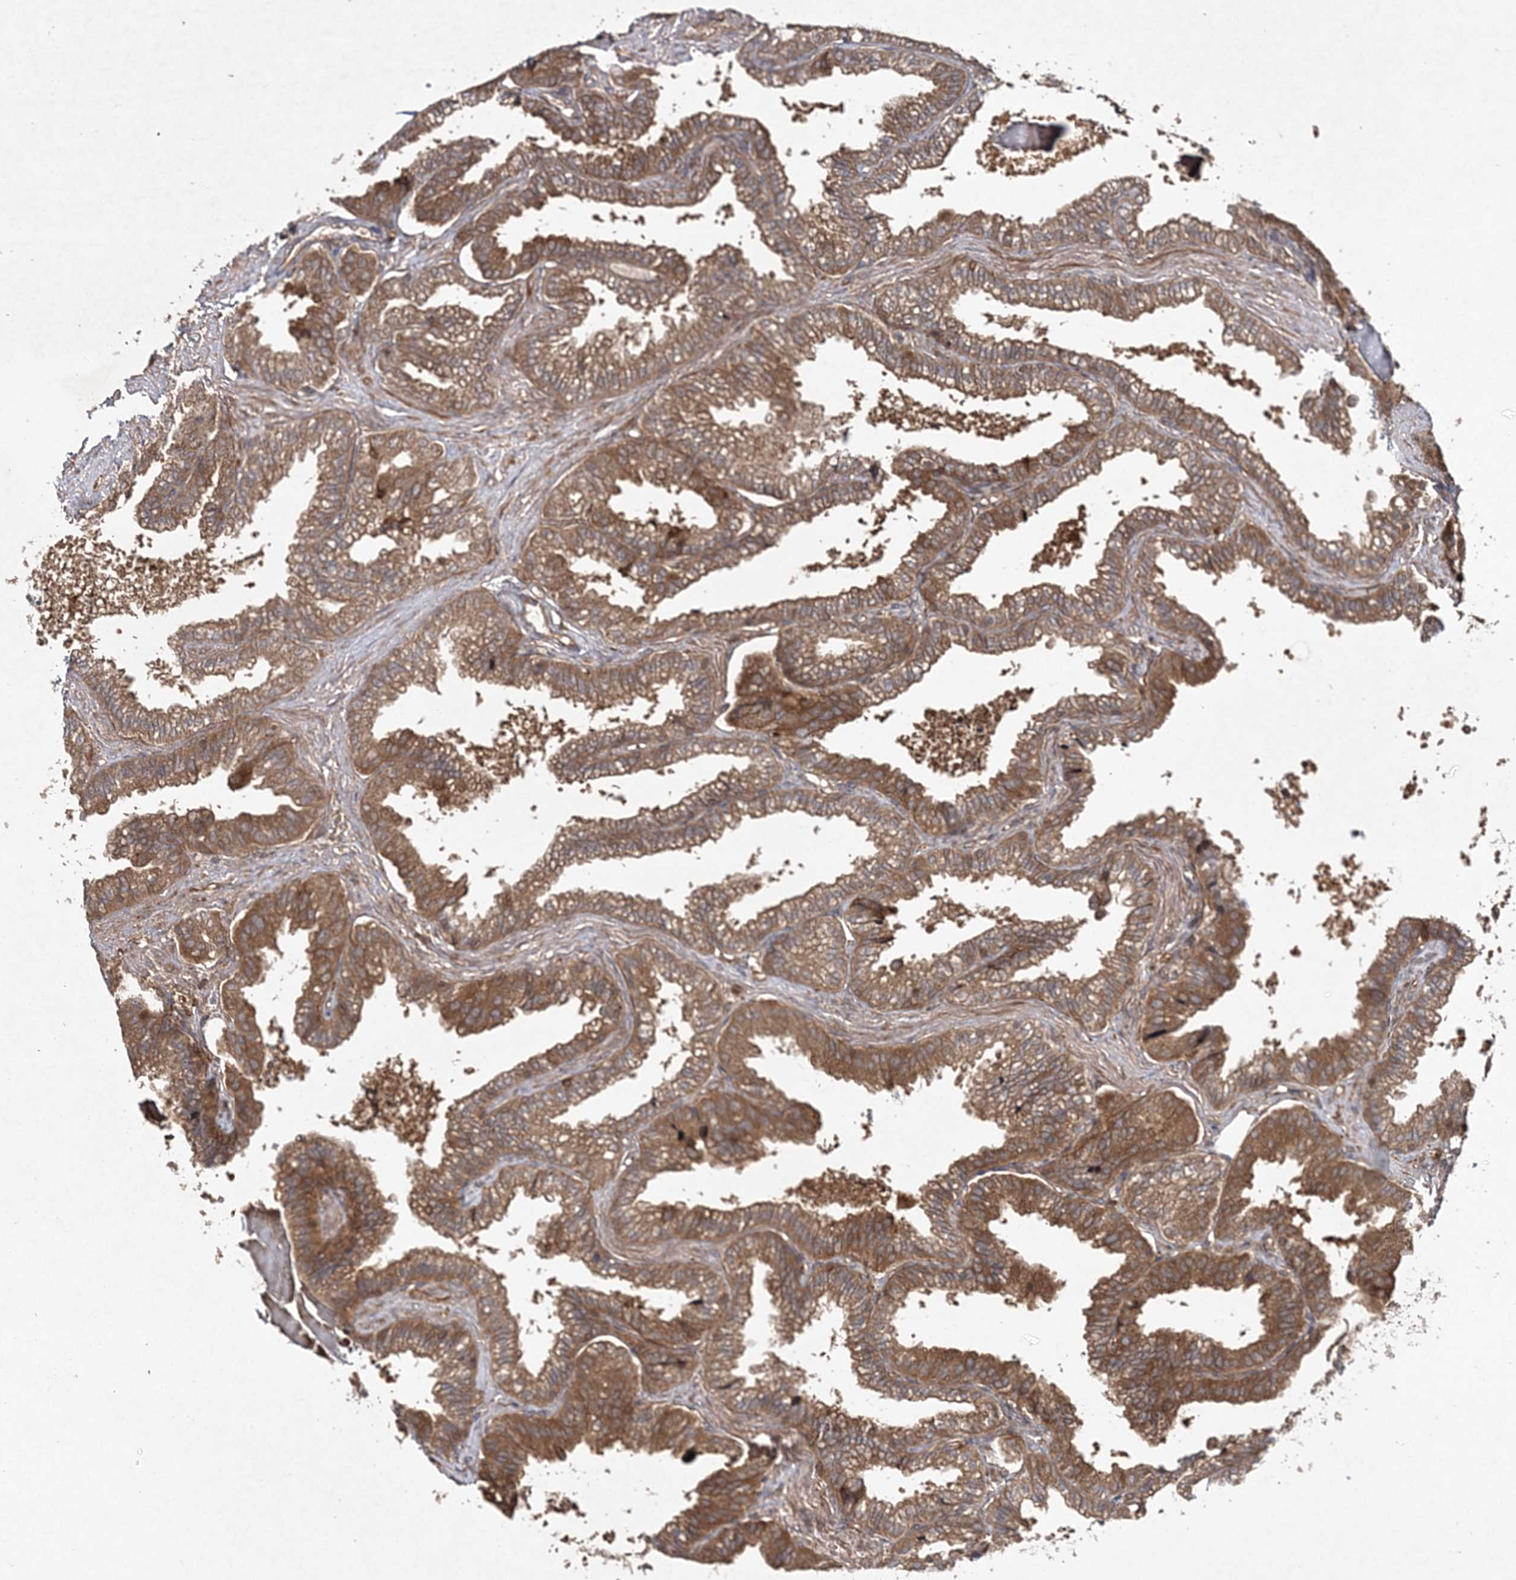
{"staining": {"intensity": "moderate", "quantity": ">75%", "location": "cytoplasmic/membranous"}, "tissue": "seminal vesicle", "cell_type": "Glandular cells", "image_type": "normal", "snomed": [{"axis": "morphology", "description": "Normal tissue, NOS"}, {"axis": "topography", "description": "Seminal veicle"}], "caption": "Seminal vesicle stained for a protein (brown) exhibits moderate cytoplasmic/membranous positive expression in about >75% of glandular cells.", "gene": "TMEM9B", "patient": {"sex": "male", "age": 46}}